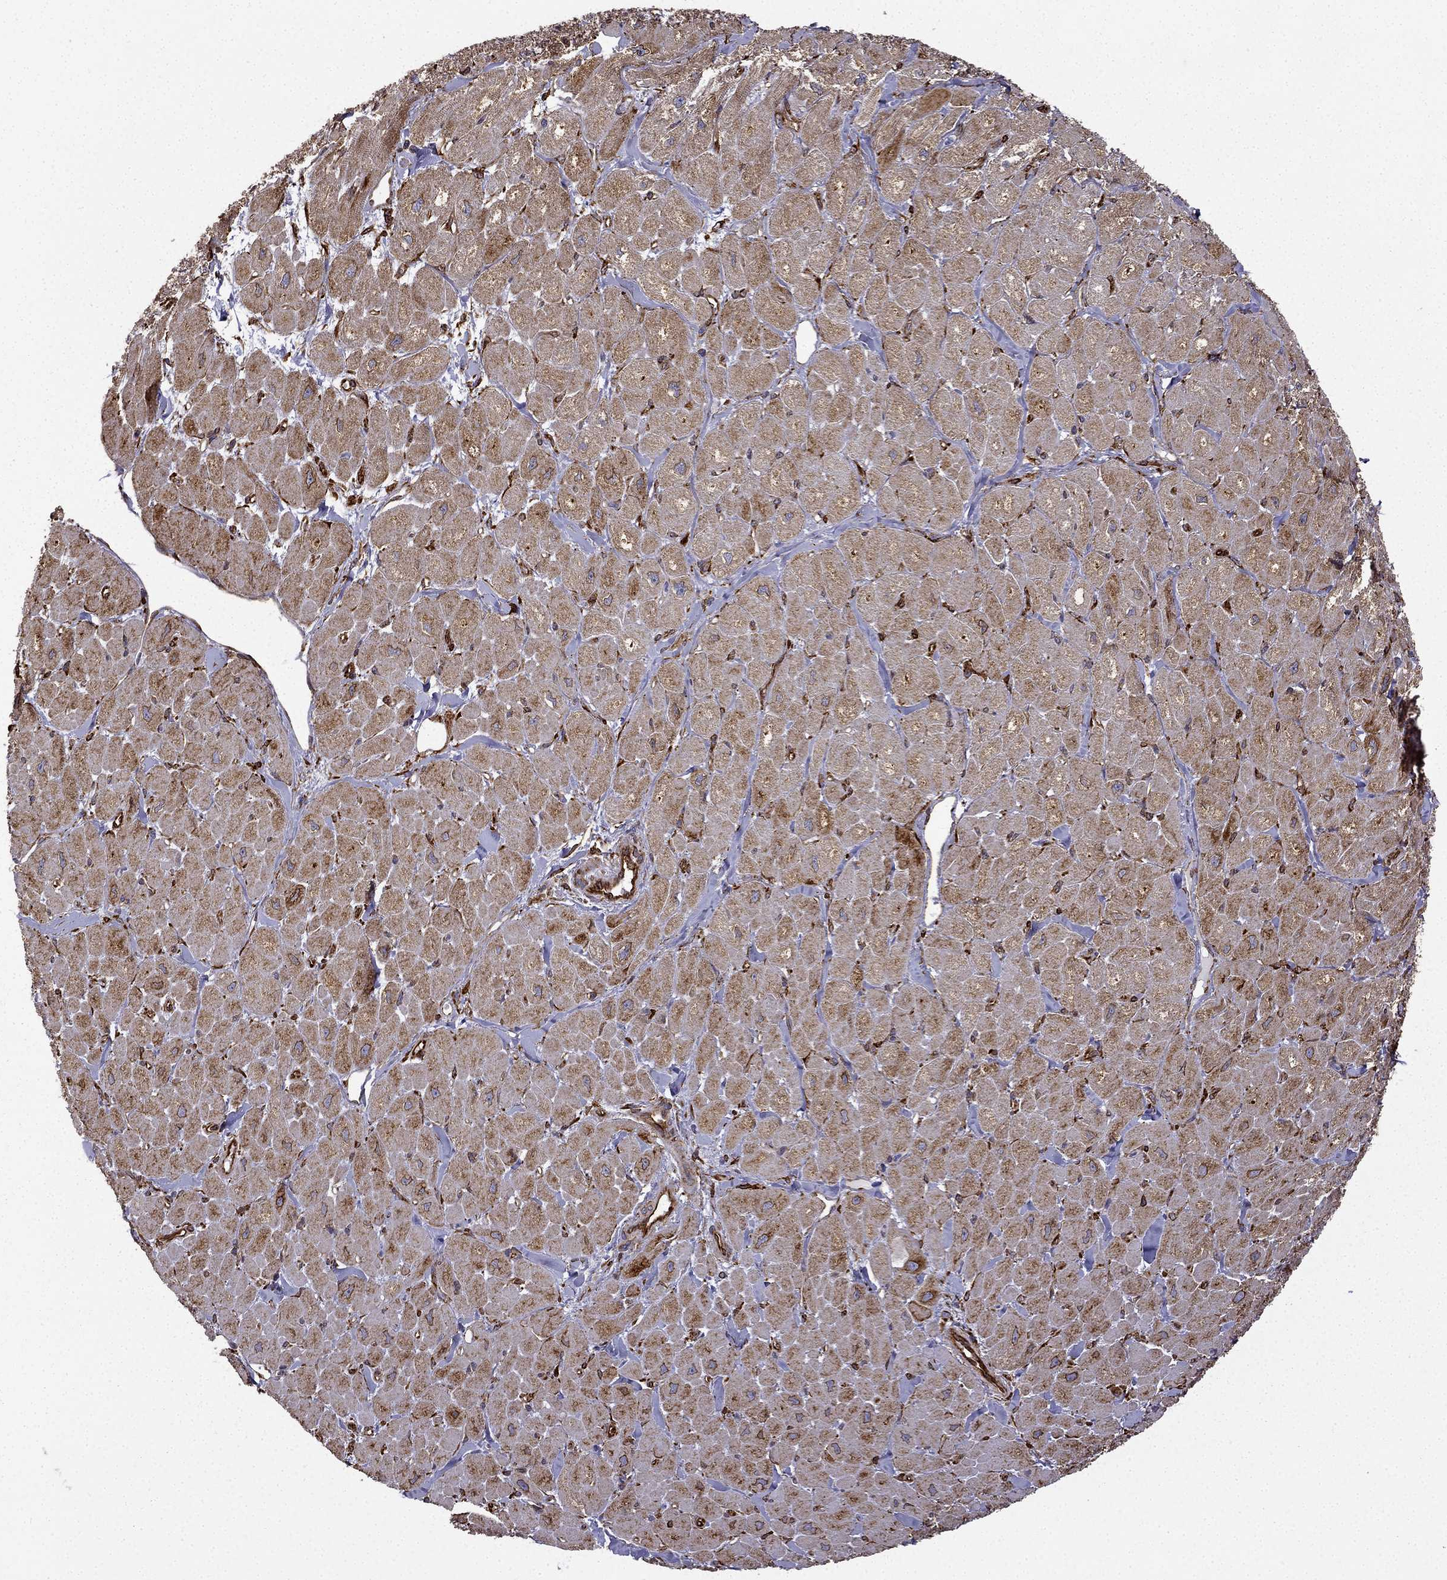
{"staining": {"intensity": "moderate", "quantity": "25%-75%", "location": "cytoplasmic/membranous"}, "tissue": "heart muscle", "cell_type": "Cardiomyocytes", "image_type": "normal", "snomed": [{"axis": "morphology", "description": "Normal tissue, NOS"}, {"axis": "topography", "description": "Heart"}], "caption": "This is an image of immunohistochemistry staining of unremarkable heart muscle, which shows moderate expression in the cytoplasmic/membranous of cardiomyocytes.", "gene": "MAP4", "patient": {"sex": "male", "age": 60}}